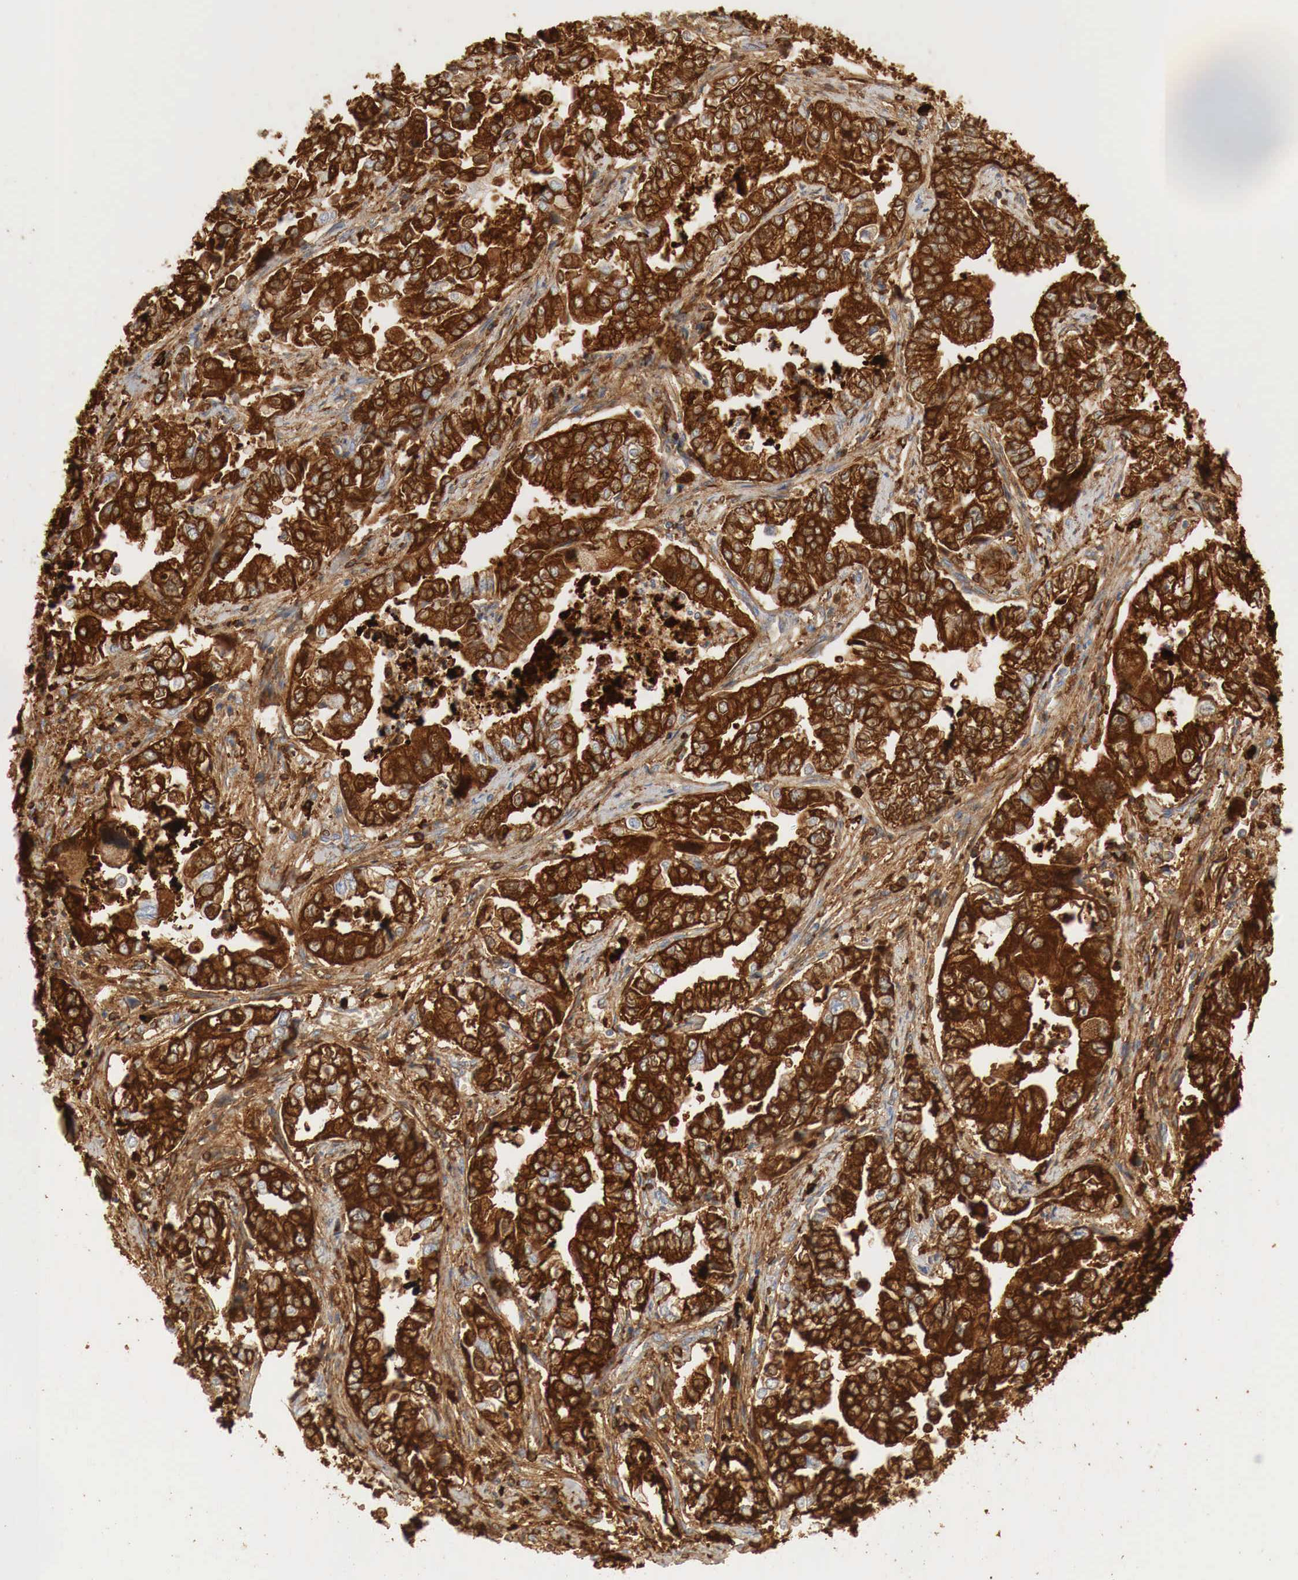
{"staining": {"intensity": "strong", "quantity": ">75%", "location": "cytoplasmic/membranous"}, "tissue": "stomach cancer", "cell_type": "Tumor cells", "image_type": "cancer", "snomed": [{"axis": "morphology", "description": "Adenocarcinoma, NOS"}, {"axis": "topography", "description": "Pancreas"}, {"axis": "topography", "description": "Stomach, upper"}], "caption": "A photomicrograph showing strong cytoplasmic/membranous staining in about >75% of tumor cells in stomach adenocarcinoma, as visualized by brown immunohistochemical staining.", "gene": "IGLC3", "patient": {"sex": "male", "age": 77}}